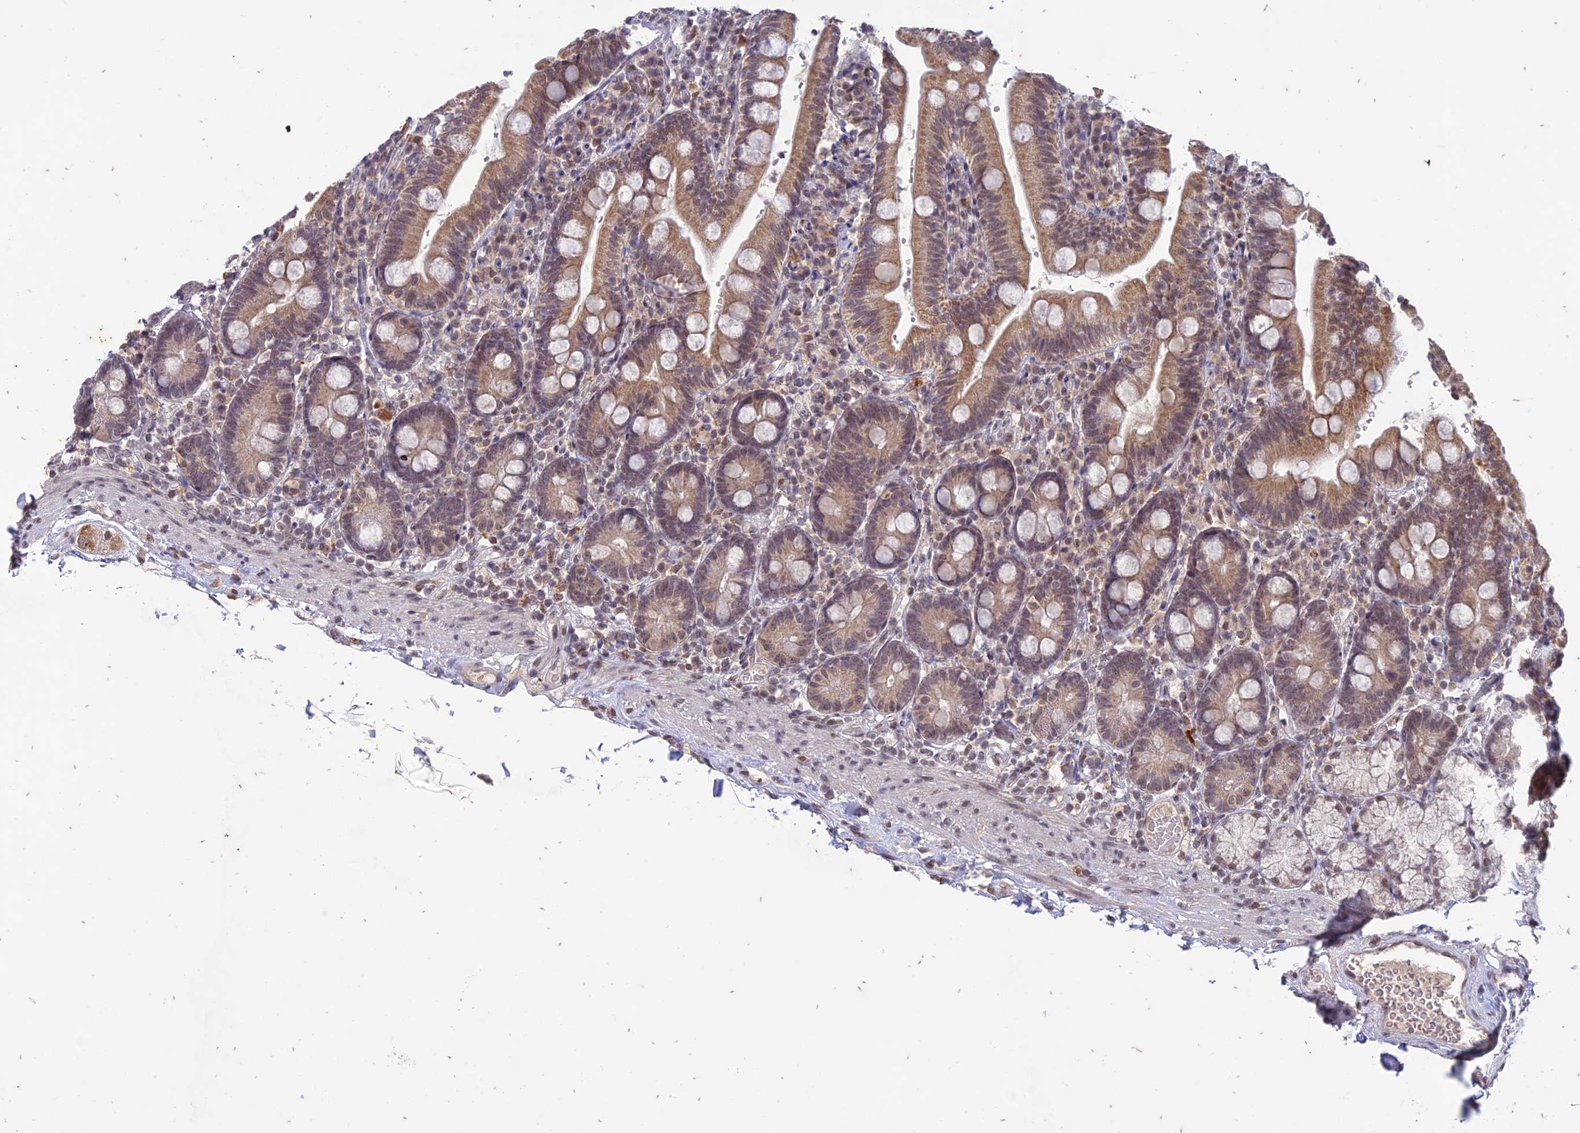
{"staining": {"intensity": "moderate", "quantity": ">75%", "location": "cytoplasmic/membranous,nuclear"}, "tissue": "duodenum", "cell_type": "Glandular cells", "image_type": "normal", "snomed": [{"axis": "morphology", "description": "Normal tissue, NOS"}, {"axis": "topography", "description": "Duodenum"}], "caption": "A histopathology image showing moderate cytoplasmic/membranous,nuclear staining in approximately >75% of glandular cells in normal duodenum, as visualized by brown immunohistochemical staining.", "gene": "POP4", "patient": {"sex": "female", "age": 67}}